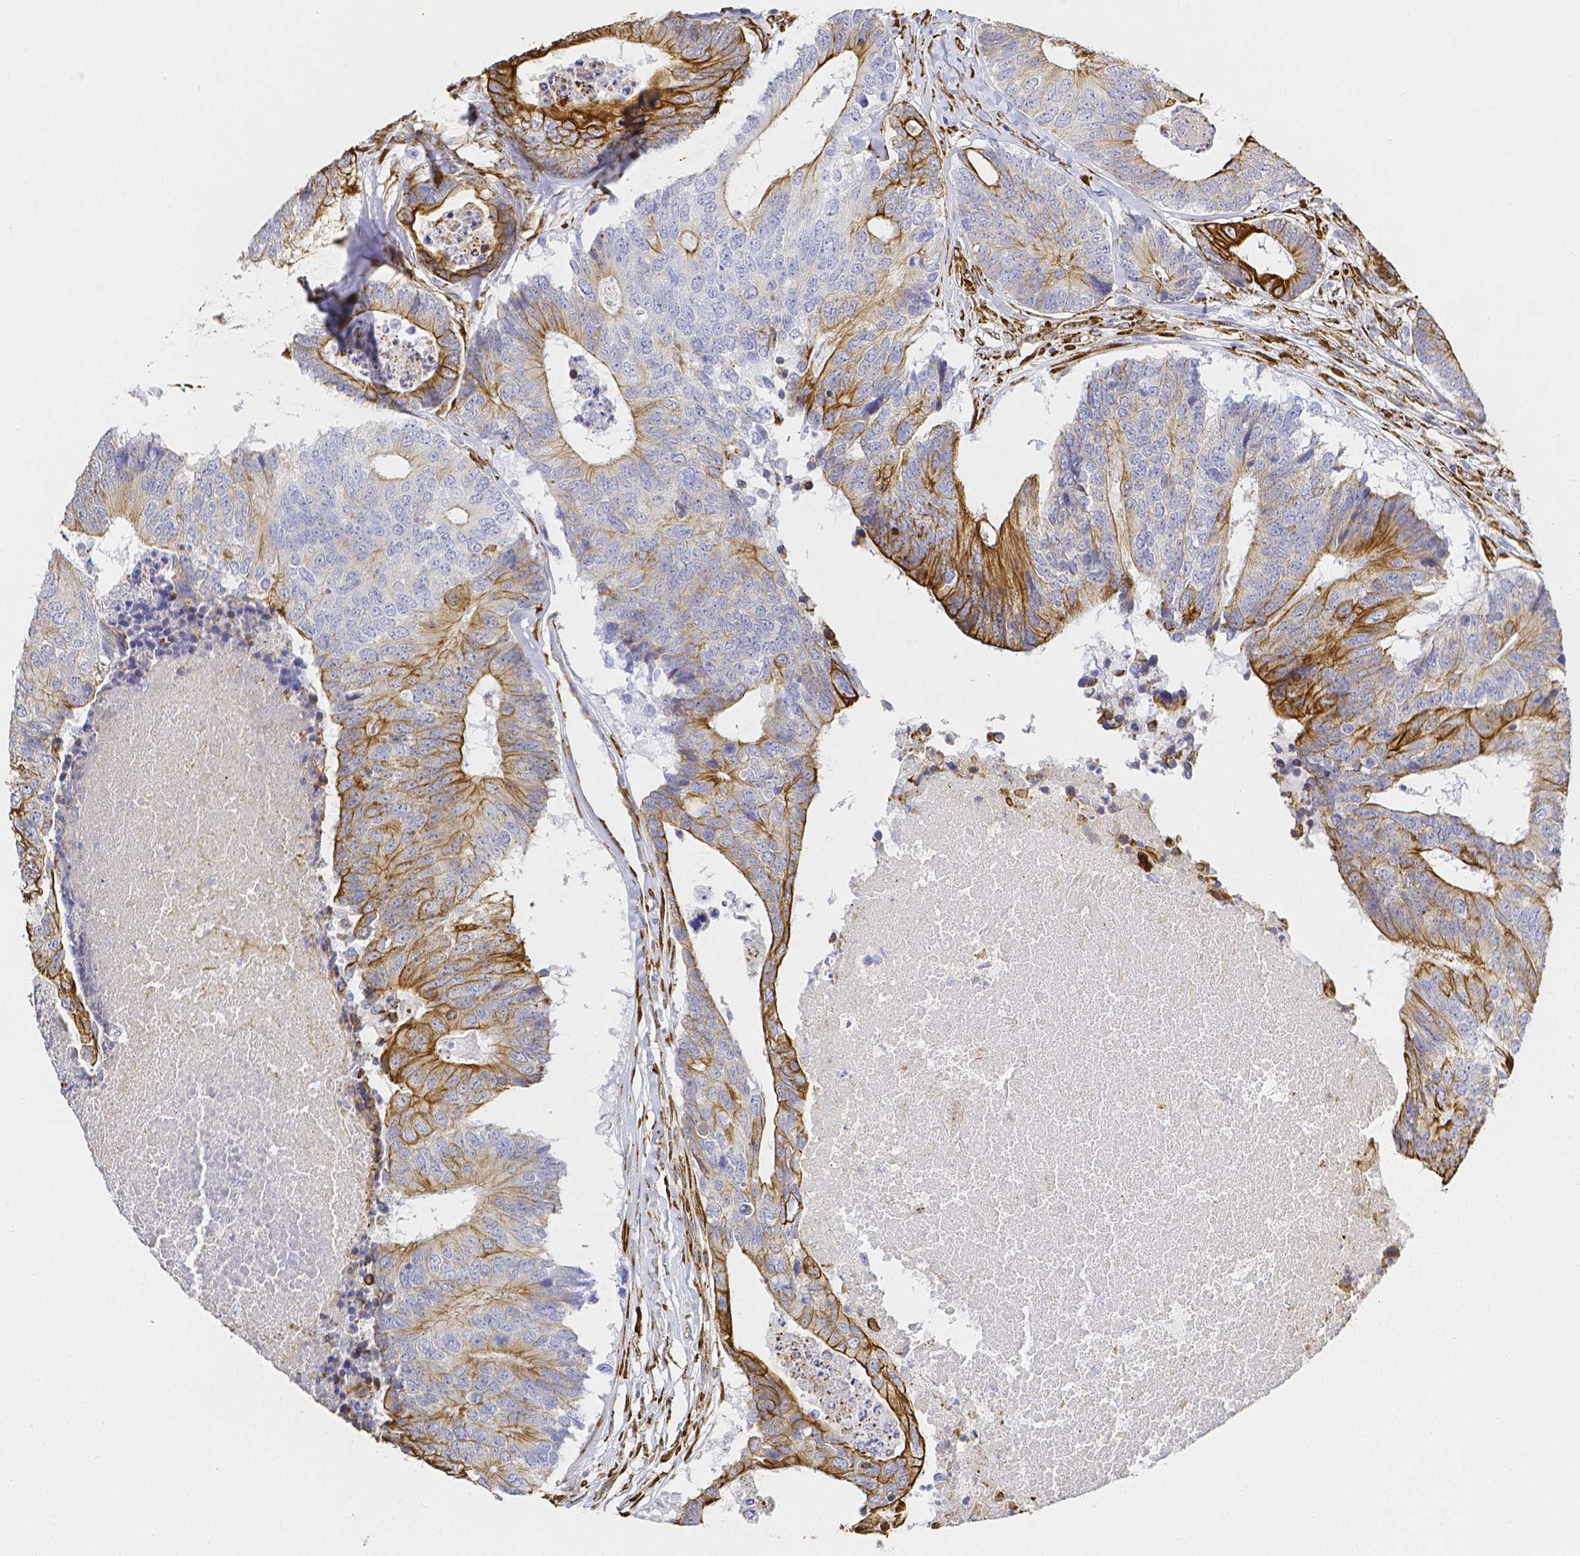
{"staining": {"intensity": "strong", "quantity": "25%-75%", "location": "cytoplasmic/membranous"}, "tissue": "colorectal cancer", "cell_type": "Tumor cells", "image_type": "cancer", "snomed": [{"axis": "morphology", "description": "Adenocarcinoma, NOS"}, {"axis": "topography", "description": "Colon"}], "caption": "Protein staining of colorectal adenocarcinoma tissue displays strong cytoplasmic/membranous expression in about 25%-75% of tumor cells. (Brightfield microscopy of DAB IHC at high magnification).", "gene": "SMURF1", "patient": {"sex": "female", "age": 67}}